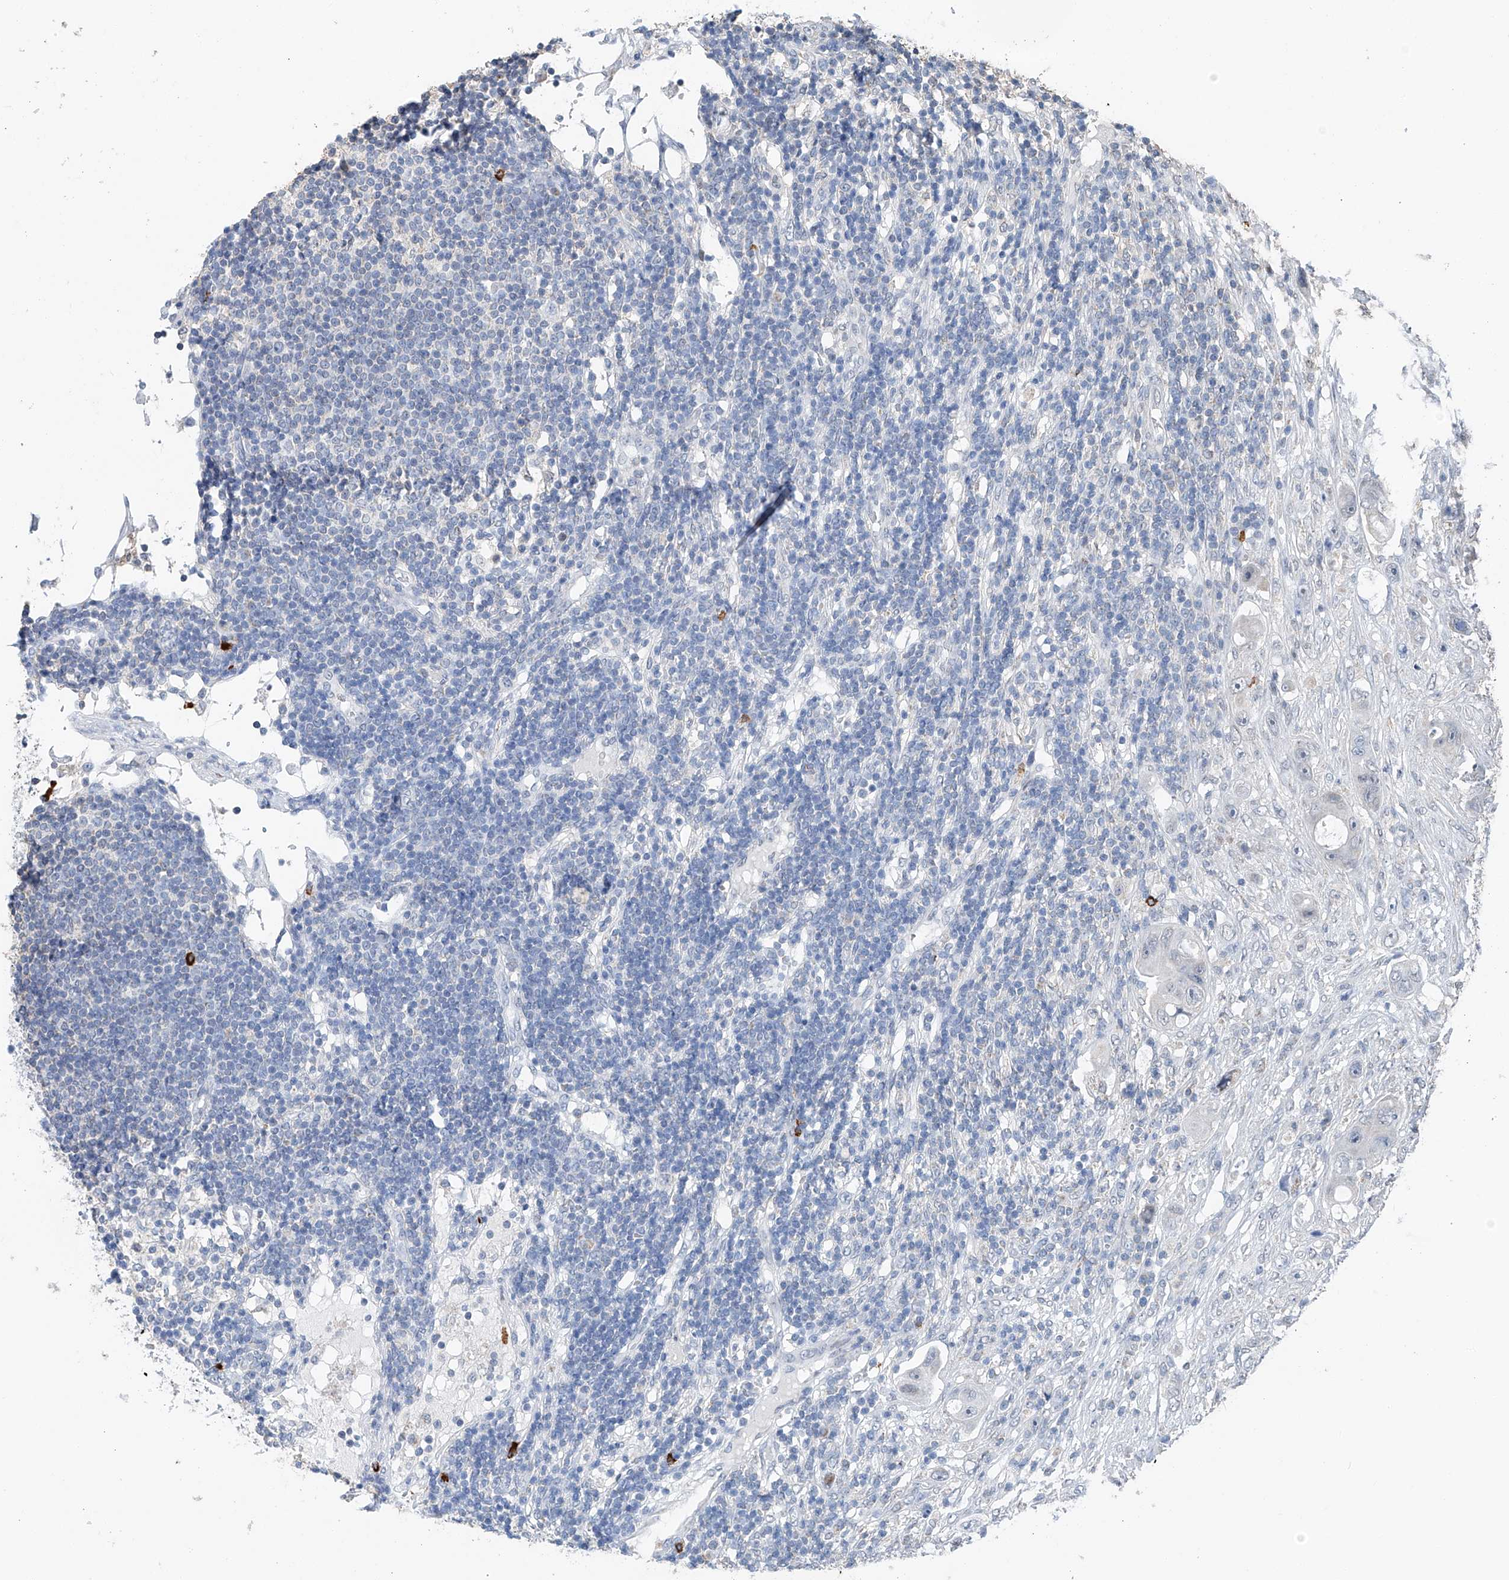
{"staining": {"intensity": "negative", "quantity": "none", "location": "none"}, "tissue": "colorectal cancer", "cell_type": "Tumor cells", "image_type": "cancer", "snomed": [{"axis": "morphology", "description": "Adenocarcinoma, NOS"}, {"axis": "topography", "description": "Colon"}], "caption": "Histopathology image shows no significant protein staining in tumor cells of adenocarcinoma (colorectal).", "gene": "KLF15", "patient": {"sex": "female", "age": 46}}